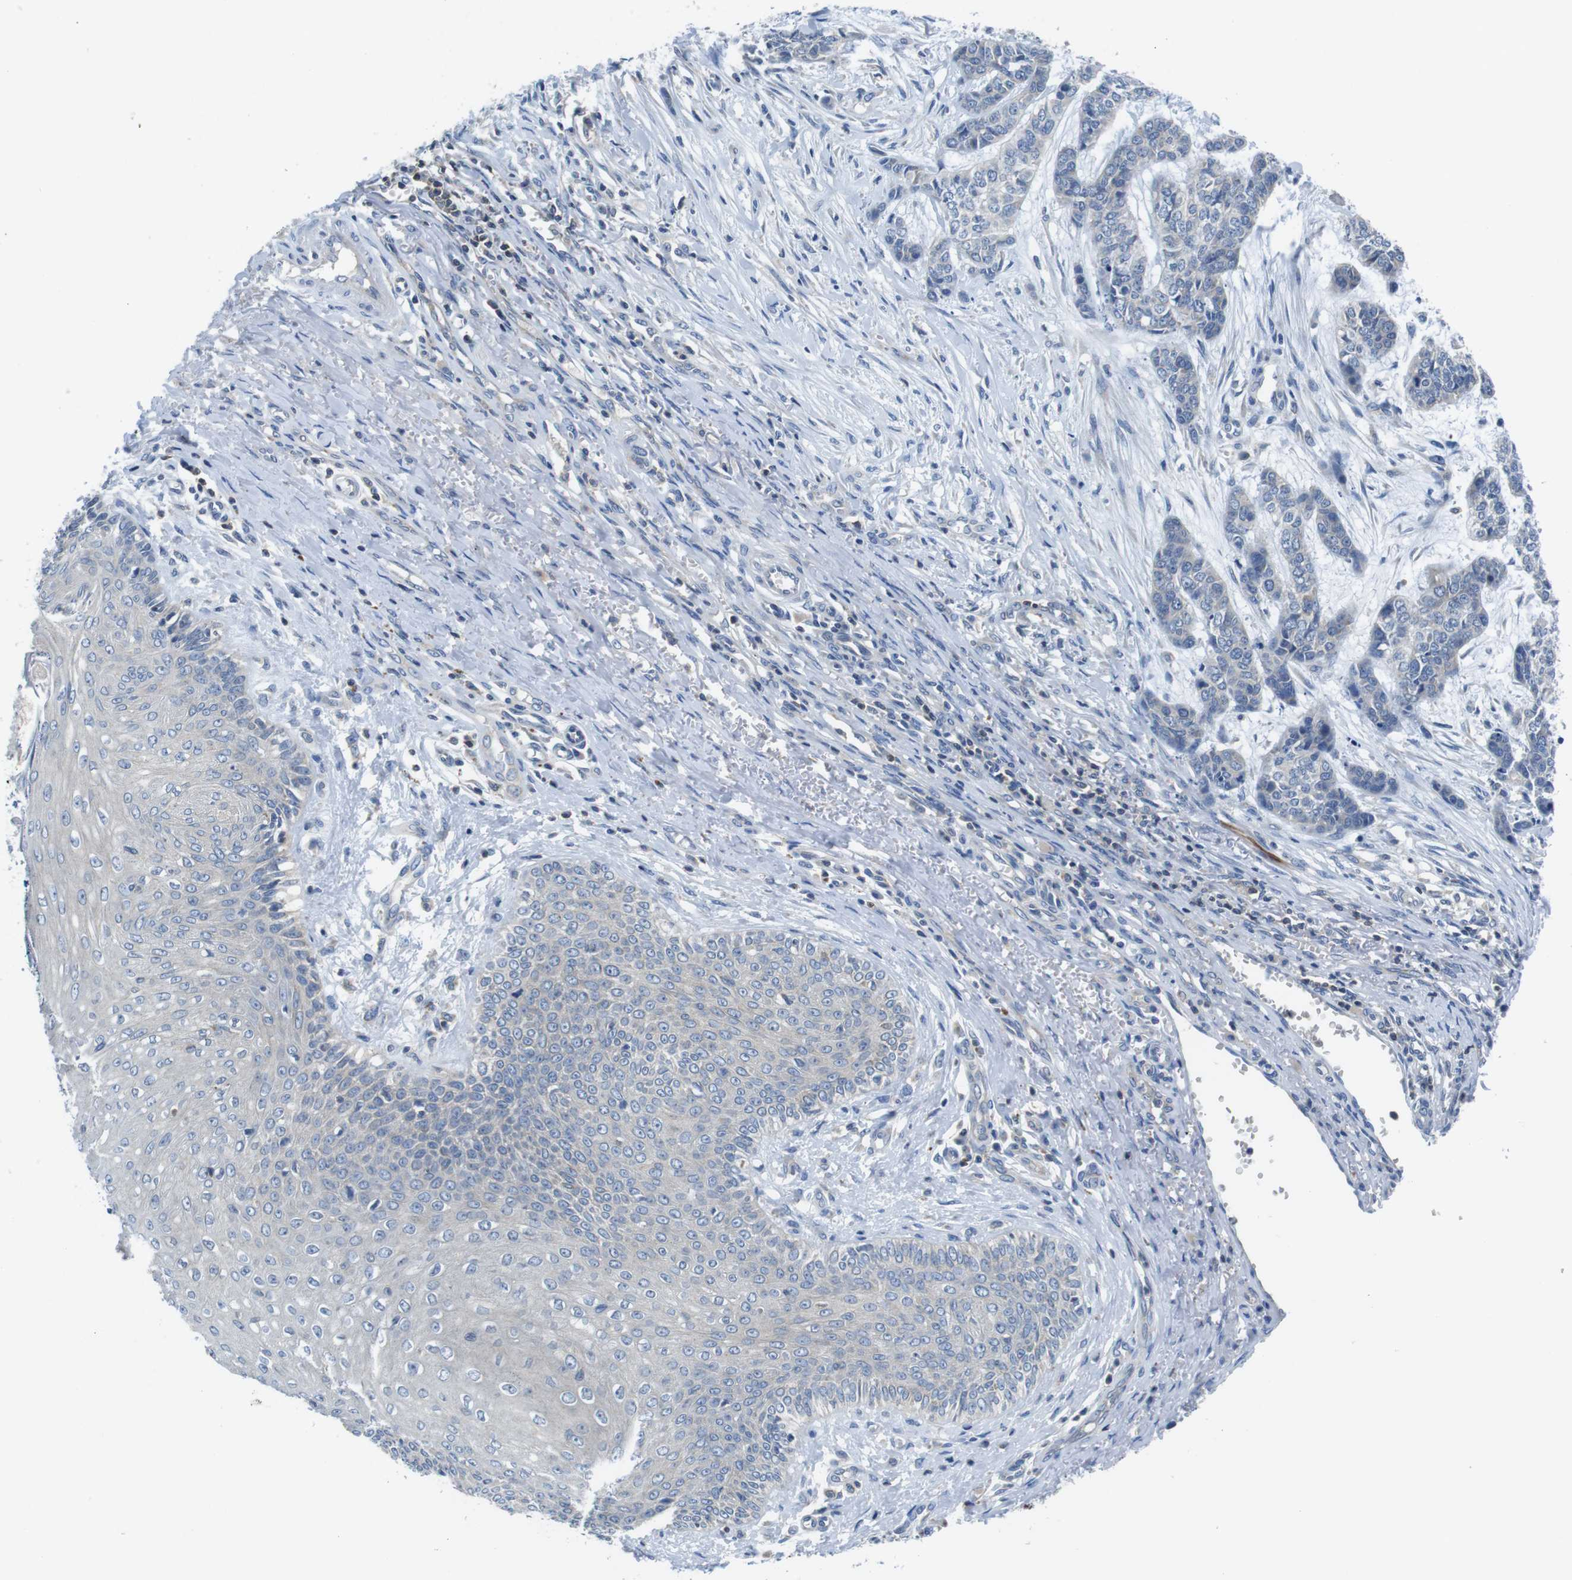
{"staining": {"intensity": "negative", "quantity": "none", "location": "none"}, "tissue": "skin cancer", "cell_type": "Tumor cells", "image_type": "cancer", "snomed": [{"axis": "morphology", "description": "Basal cell carcinoma"}, {"axis": "topography", "description": "Skin"}], "caption": "IHC histopathology image of neoplastic tissue: skin cancer (basal cell carcinoma) stained with DAB displays no significant protein expression in tumor cells. The staining was performed using DAB to visualize the protein expression in brown, while the nuclei were stained in blue with hematoxylin (Magnification: 20x).", "gene": "PIK3CD", "patient": {"sex": "female", "age": 64}}